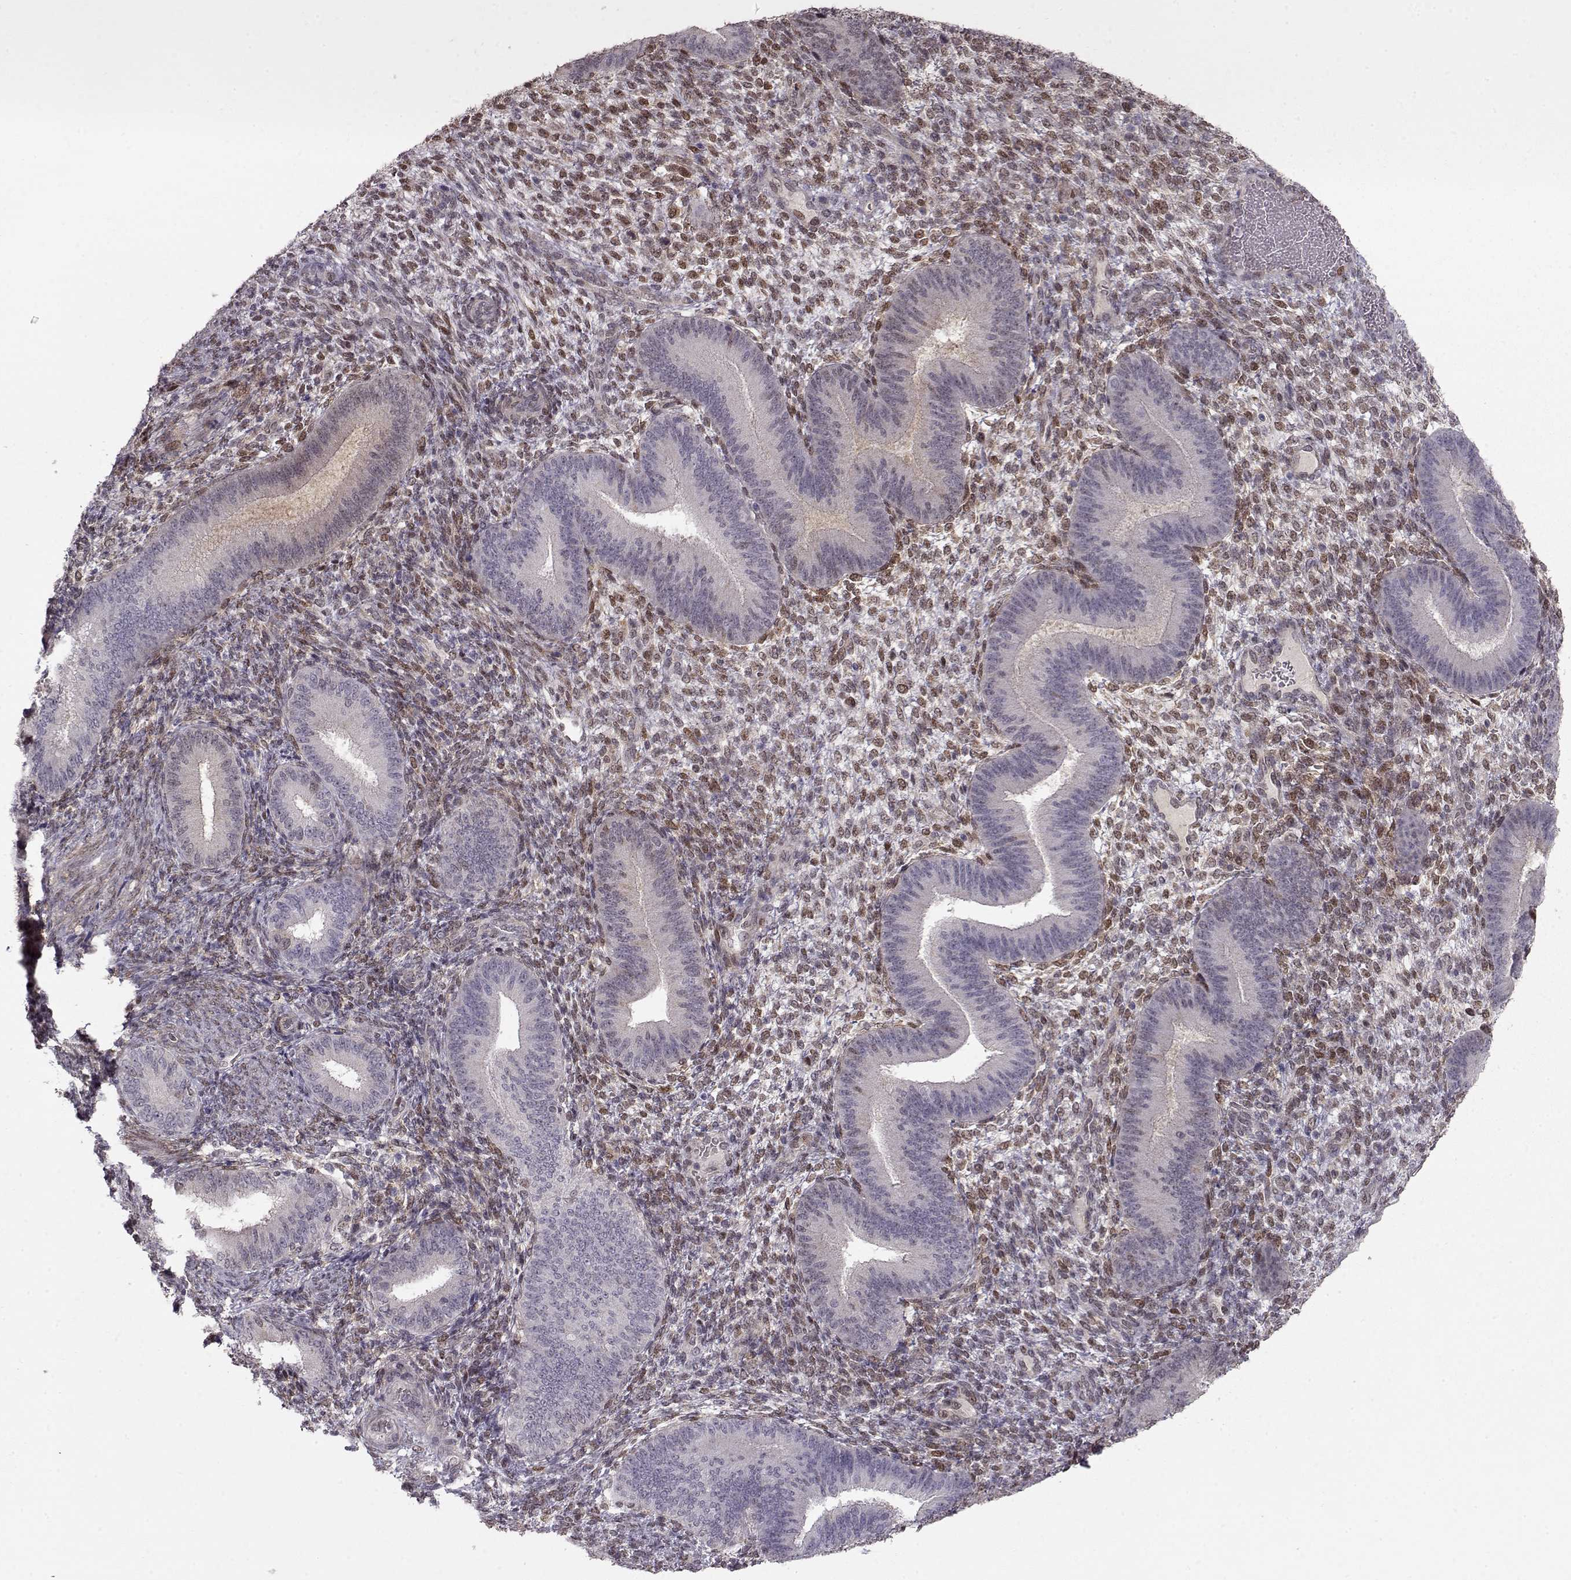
{"staining": {"intensity": "moderate", "quantity": "25%-75%", "location": "nuclear"}, "tissue": "endometrium", "cell_type": "Cells in endometrial stroma", "image_type": "normal", "snomed": [{"axis": "morphology", "description": "Normal tissue, NOS"}, {"axis": "topography", "description": "Endometrium"}], "caption": "This photomicrograph shows benign endometrium stained with IHC to label a protein in brown. The nuclear of cells in endometrial stroma show moderate positivity for the protein. Nuclei are counter-stained blue.", "gene": "CDK4", "patient": {"sex": "female", "age": 39}}